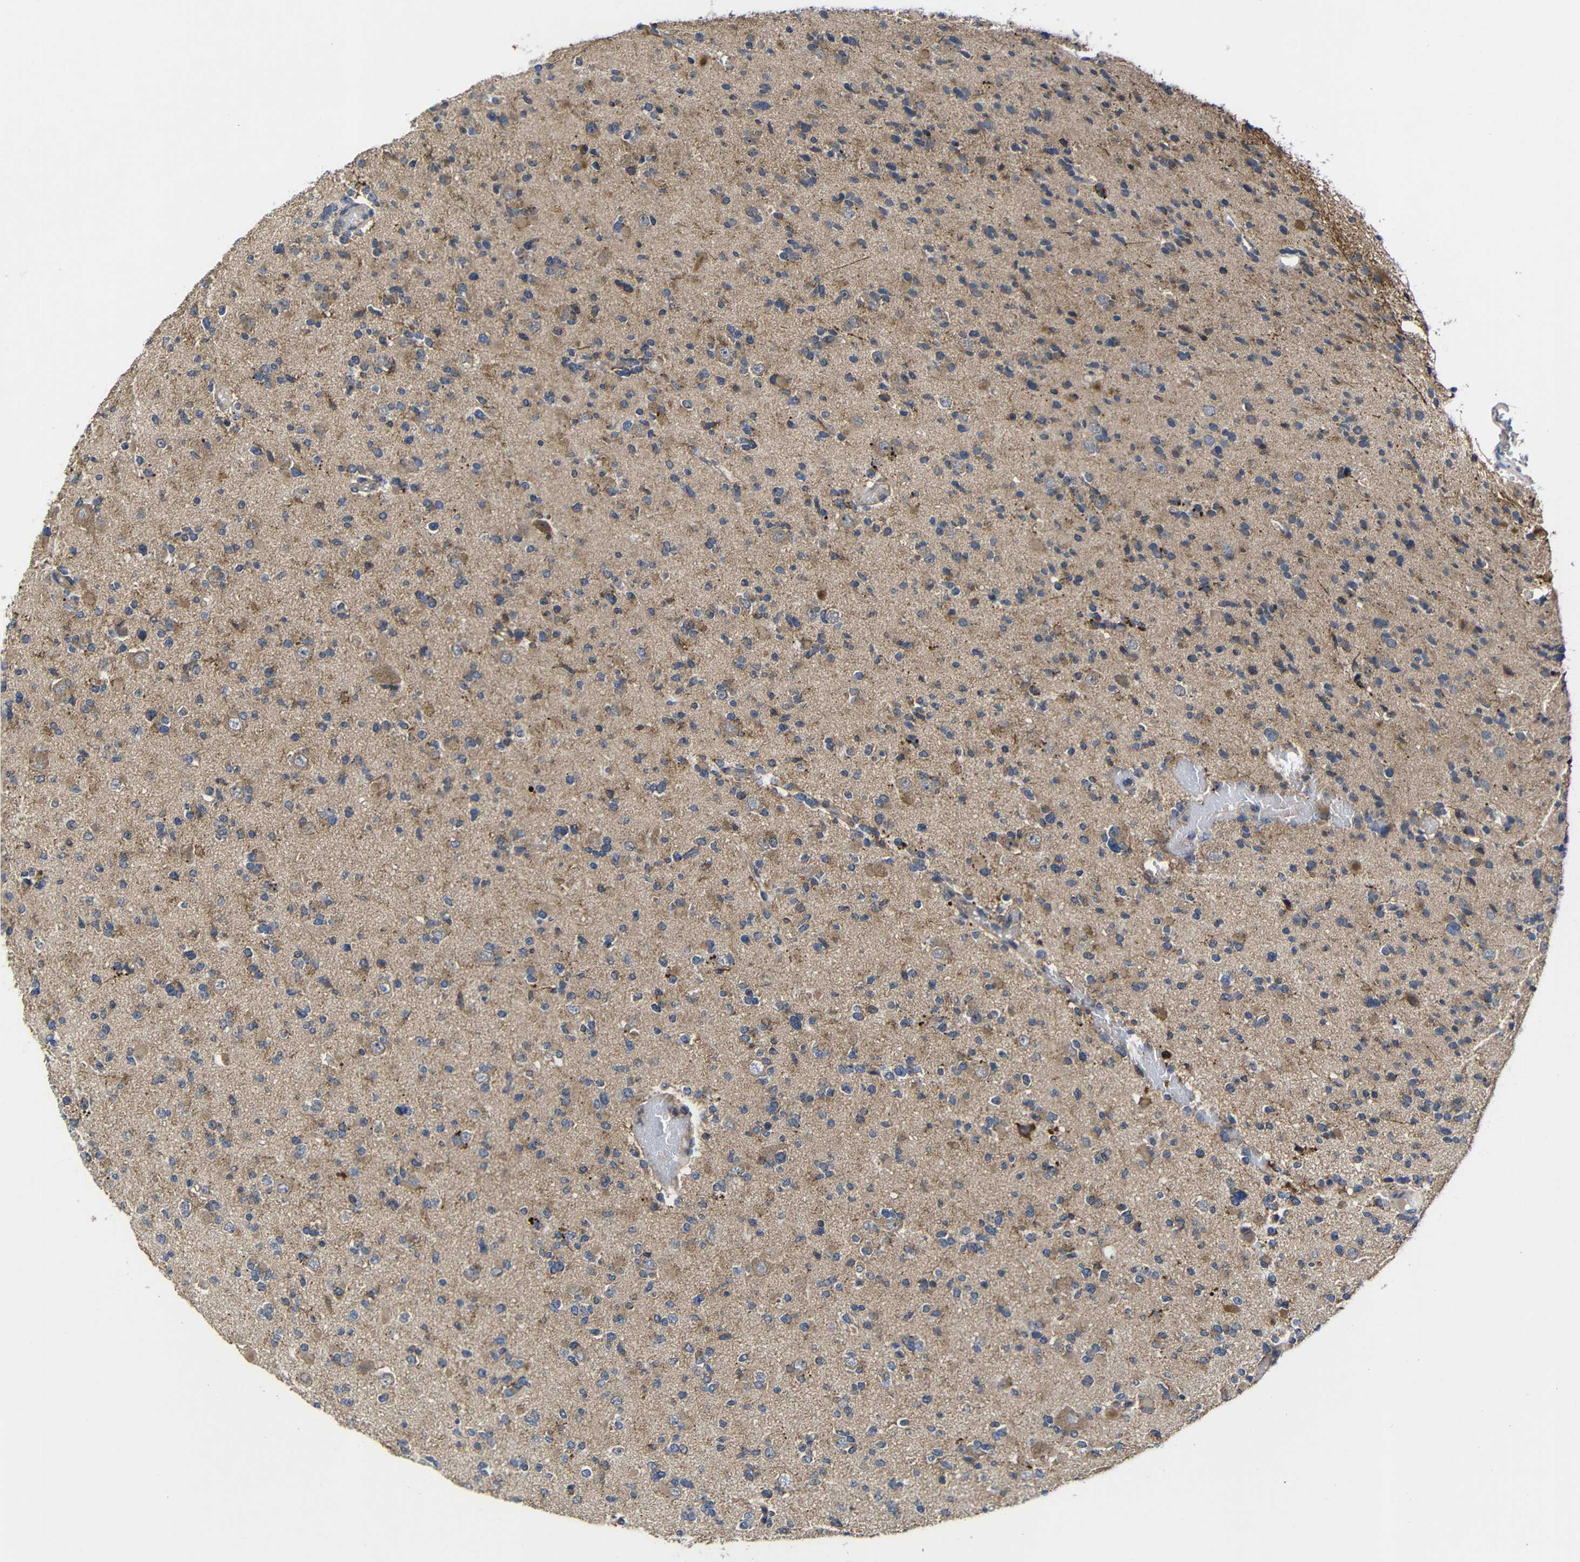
{"staining": {"intensity": "moderate", "quantity": ">75%", "location": "cytoplasmic/membranous"}, "tissue": "glioma", "cell_type": "Tumor cells", "image_type": "cancer", "snomed": [{"axis": "morphology", "description": "Glioma, malignant, Low grade"}, {"axis": "topography", "description": "Brain"}], "caption": "Immunohistochemical staining of human malignant glioma (low-grade) exhibits moderate cytoplasmic/membranous protein expression in approximately >75% of tumor cells.", "gene": "LPAR5", "patient": {"sex": "female", "age": 22}}